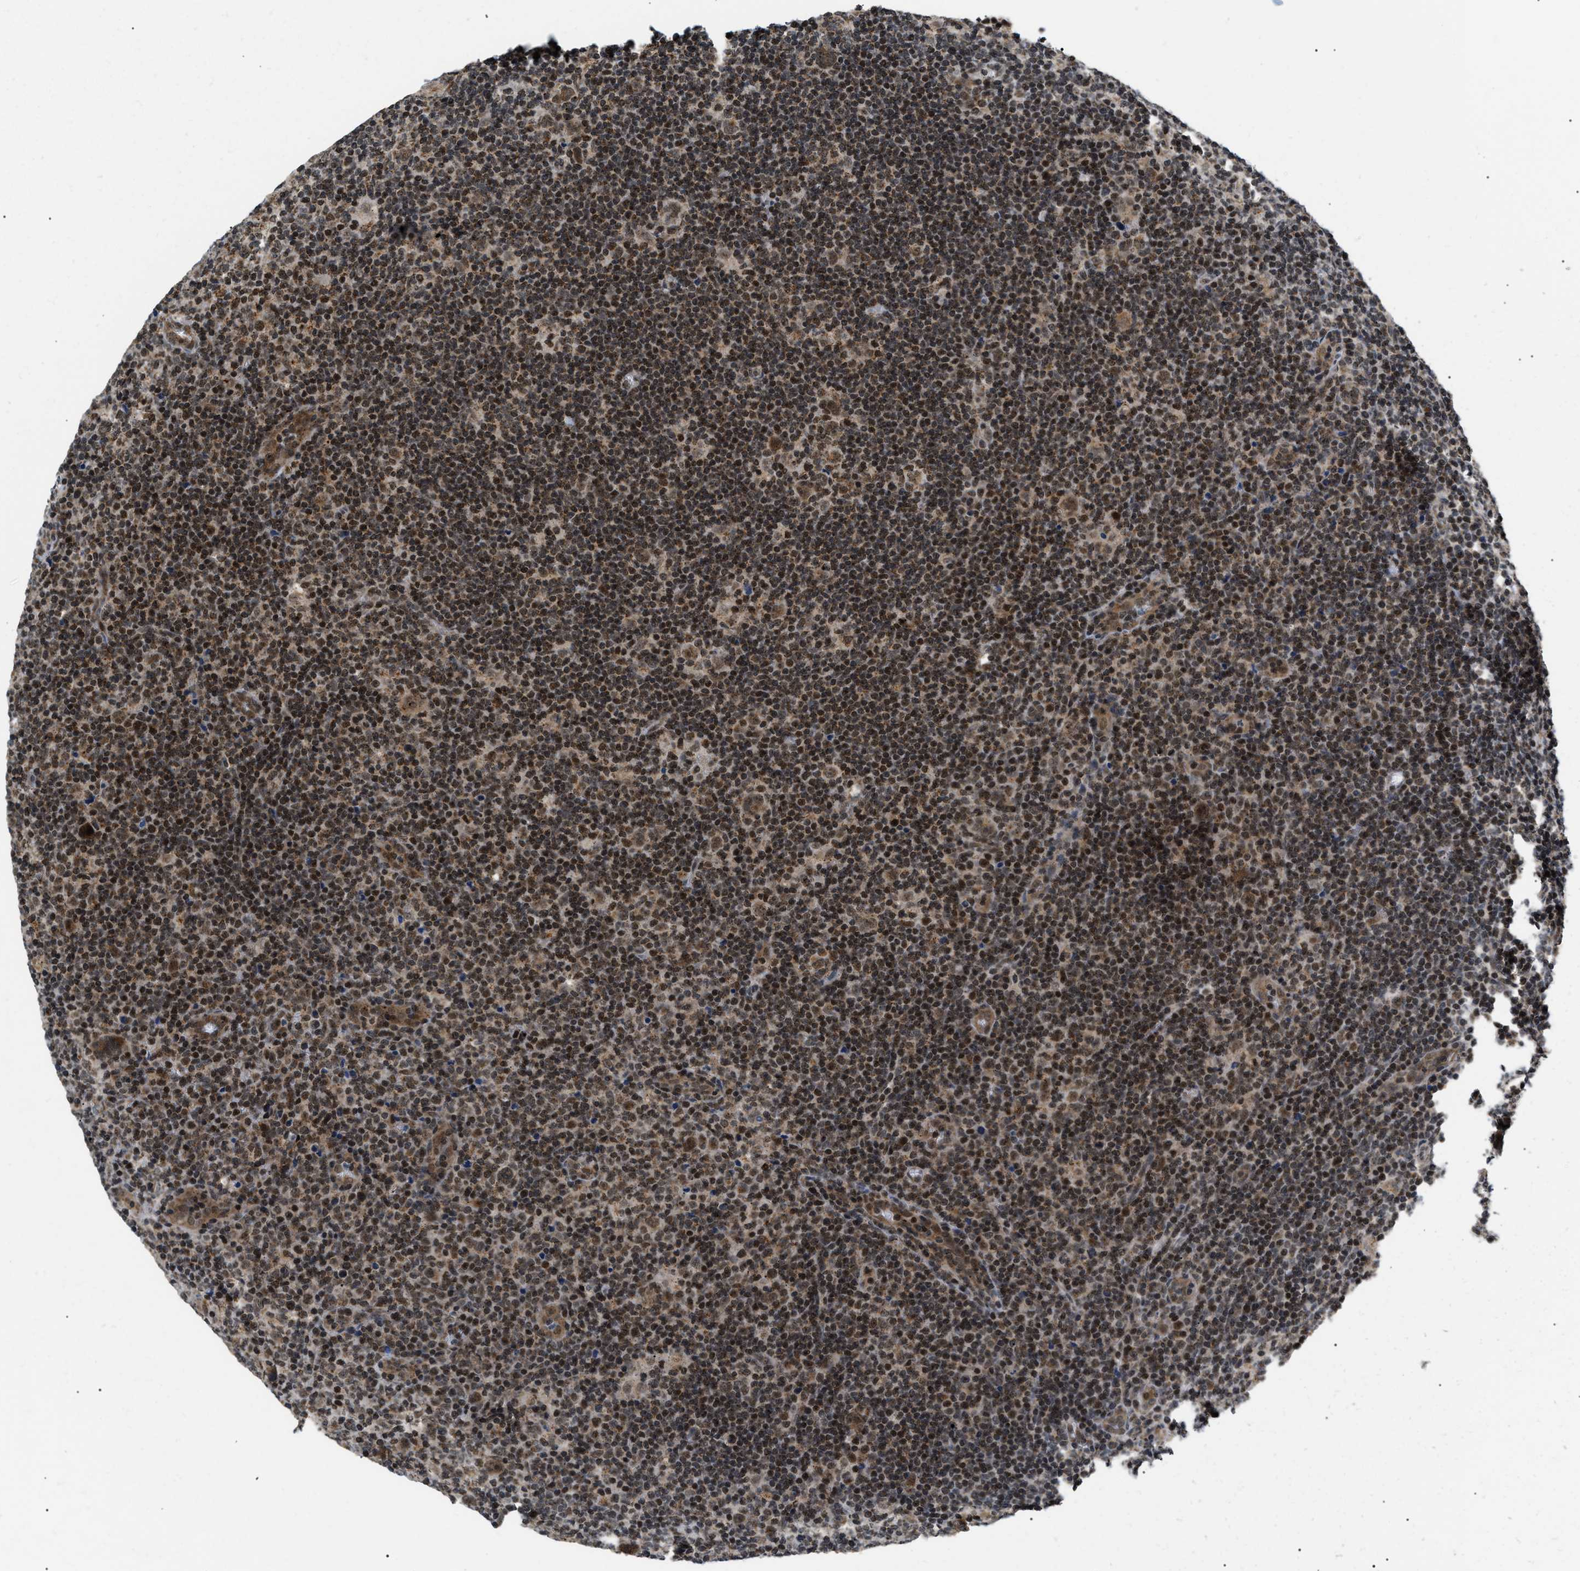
{"staining": {"intensity": "weak", "quantity": "25%-75%", "location": "nuclear"}, "tissue": "lymphoma", "cell_type": "Tumor cells", "image_type": "cancer", "snomed": [{"axis": "morphology", "description": "Hodgkin's disease, NOS"}, {"axis": "topography", "description": "Lymph node"}], "caption": "An immunohistochemistry (IHC) micrograph of neoplastic tissue is shown. Protein staining in brown highlights weak nuclear positivity in lymphoma within tumor cells.", "gene": "ZBTB11", "patient": {"sex": "female", "age": 57}}